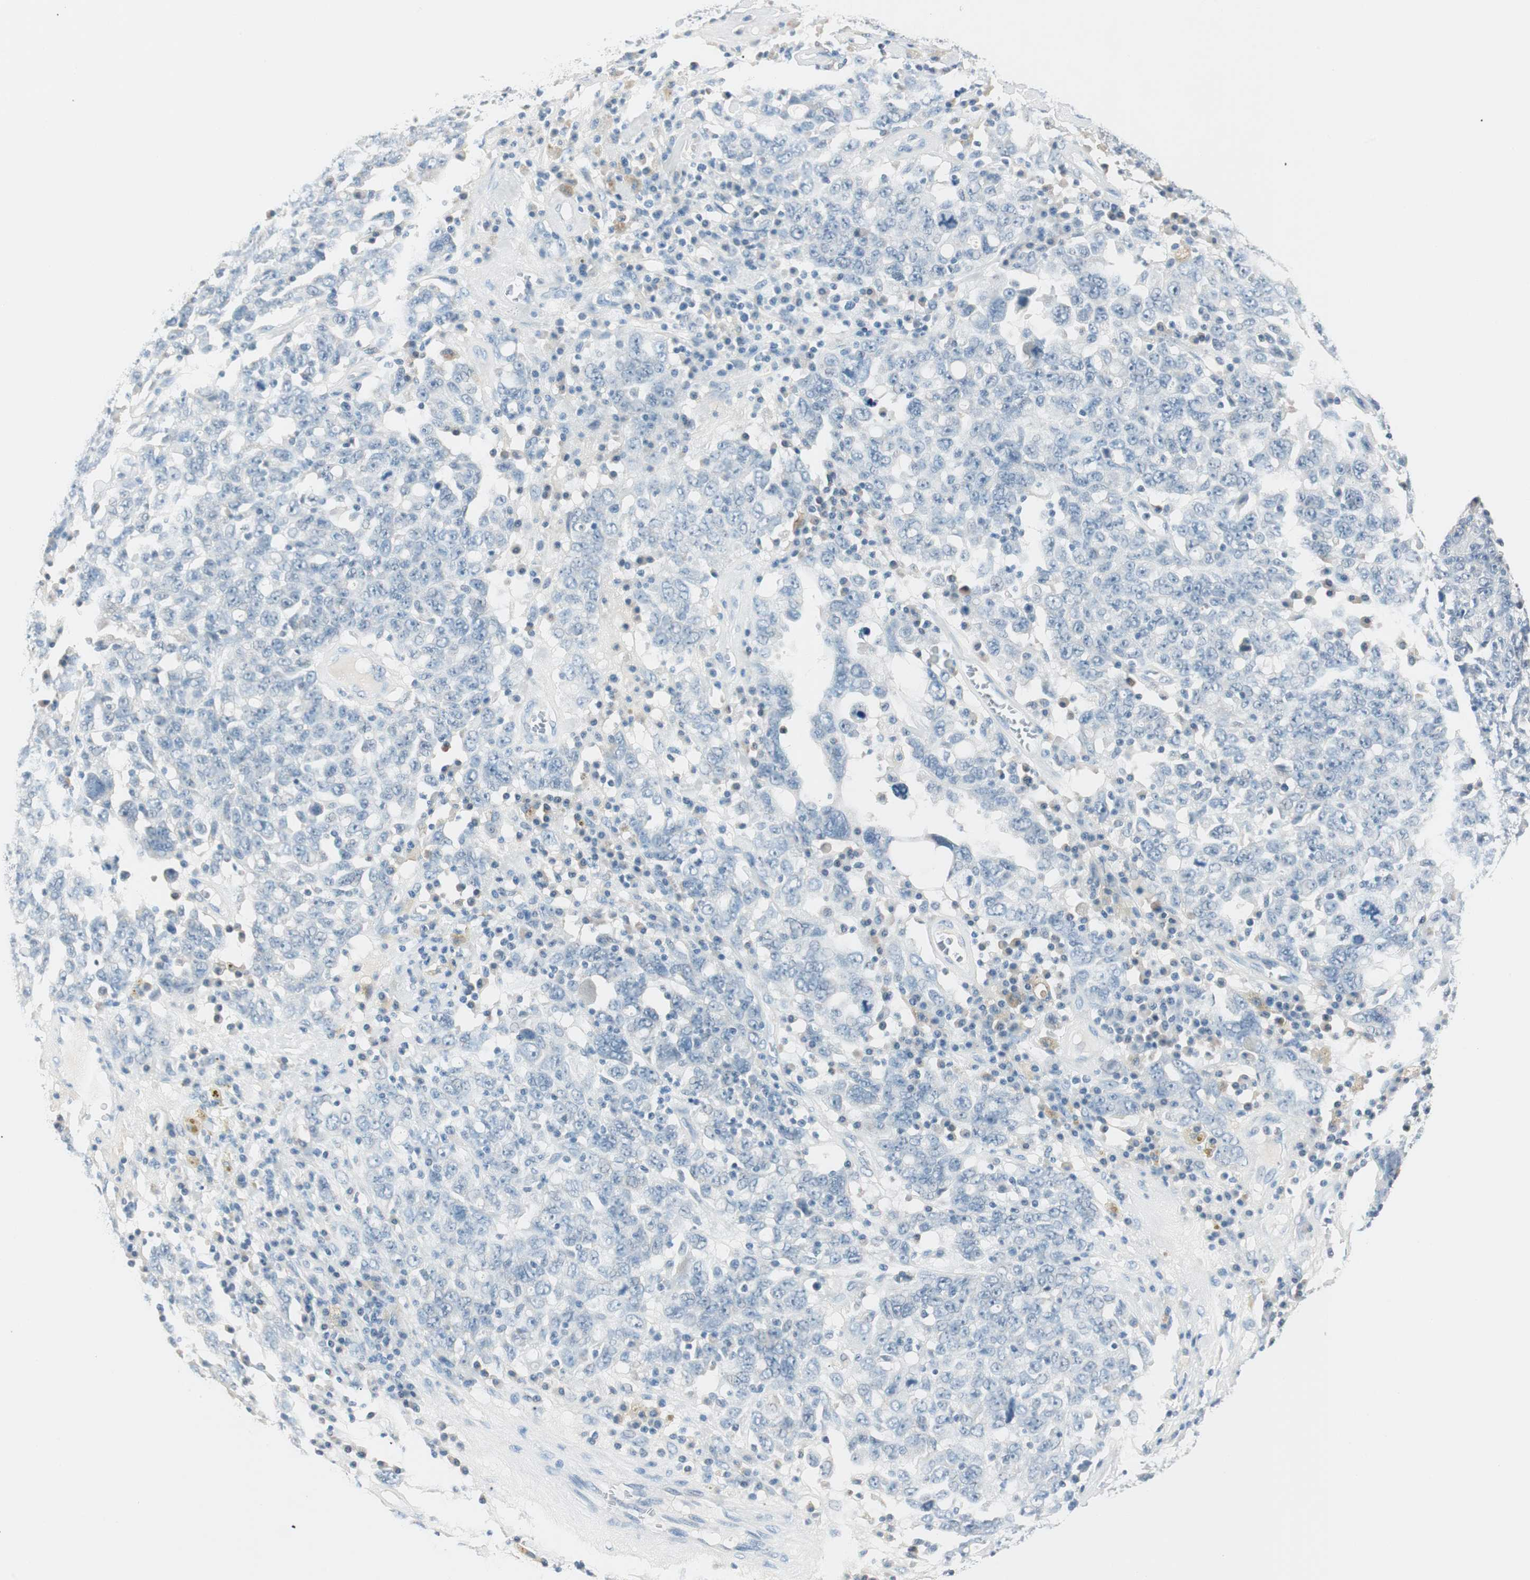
{"staining": {"intensity": "negative", "quantity": "none", "location": "none"}, "tissue": "ovarian cancer", "cell_type": "Tumor cells", "image_type": "cancer", "snomed": [{"axis": "morphology", "description": "Carcinoma, endometroid"}, {"axis": "topography", "description": "Ovary"}], "caption": "A micrograph of human ovarian endometroid carcinoma is negative for staining in tumor cells. Brightfield microscopy of immunohistochemistry stained with DAB (brown) and hematoxylin (blue), captured at high magnification.", "gene": "HOXB13", "patient": {"sex": "female", "age": 62}}